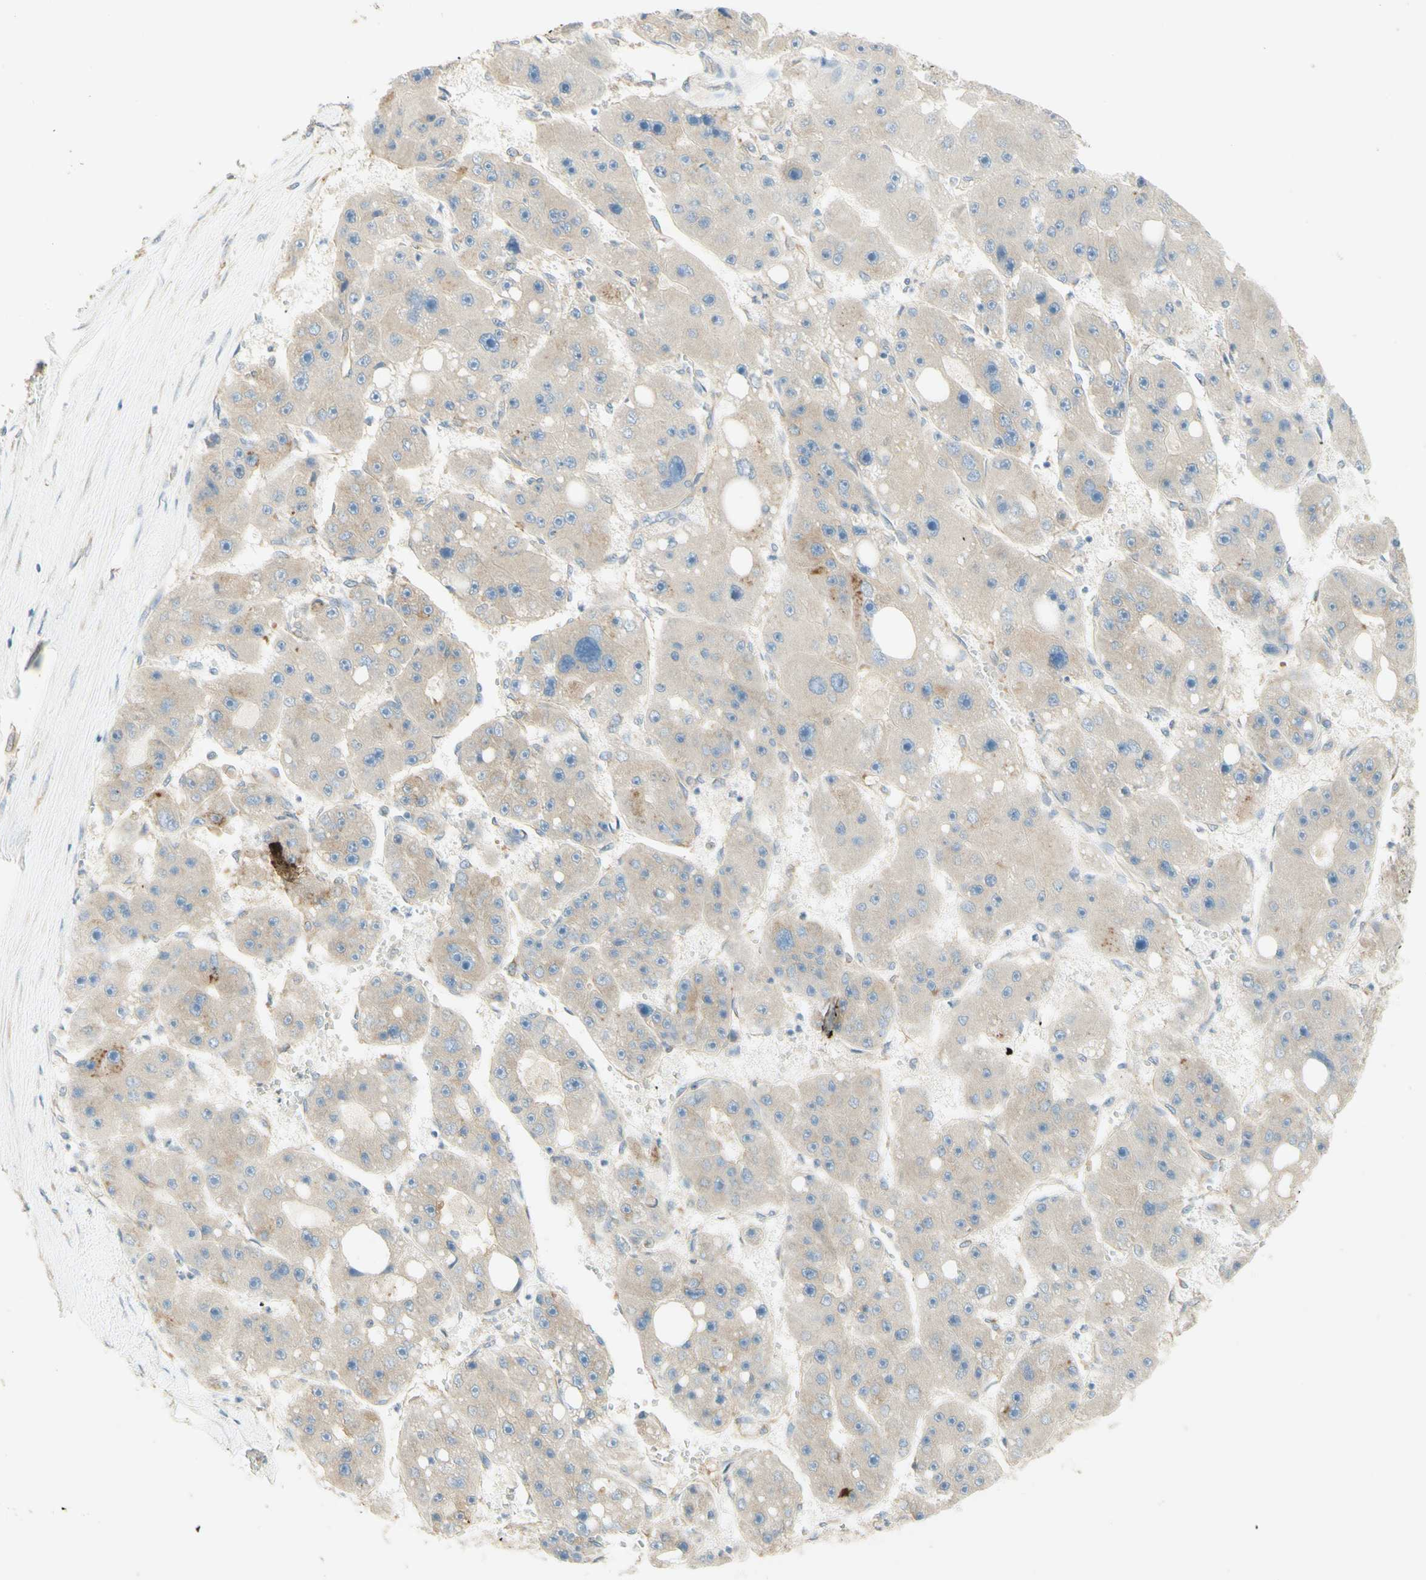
{"staining": {"intensity": "weak", "quantity": ">75%", "location": "cytoplasmic/membranous"}, "tissue": "liver cancer", "cell_type": "Tumor cells", "image_type": "cancer", "snomed": [{"axis": "morphology", "description": "Carcinoma, Hepatocellular, NOS"}, {"axis": "topography", "description": "Liver"}], "caption": "This photomicrograph reveals liver cancer (hepatocellular carcinoma) stained with IHC to label a protein in brown. The cytoplasmic/membranous of tumor cells show weak positivity for the protein. Nuclei are counter-stained blue.", "gene": "DYNC1H1", "patient": {"sex": "female", "age": 61}}